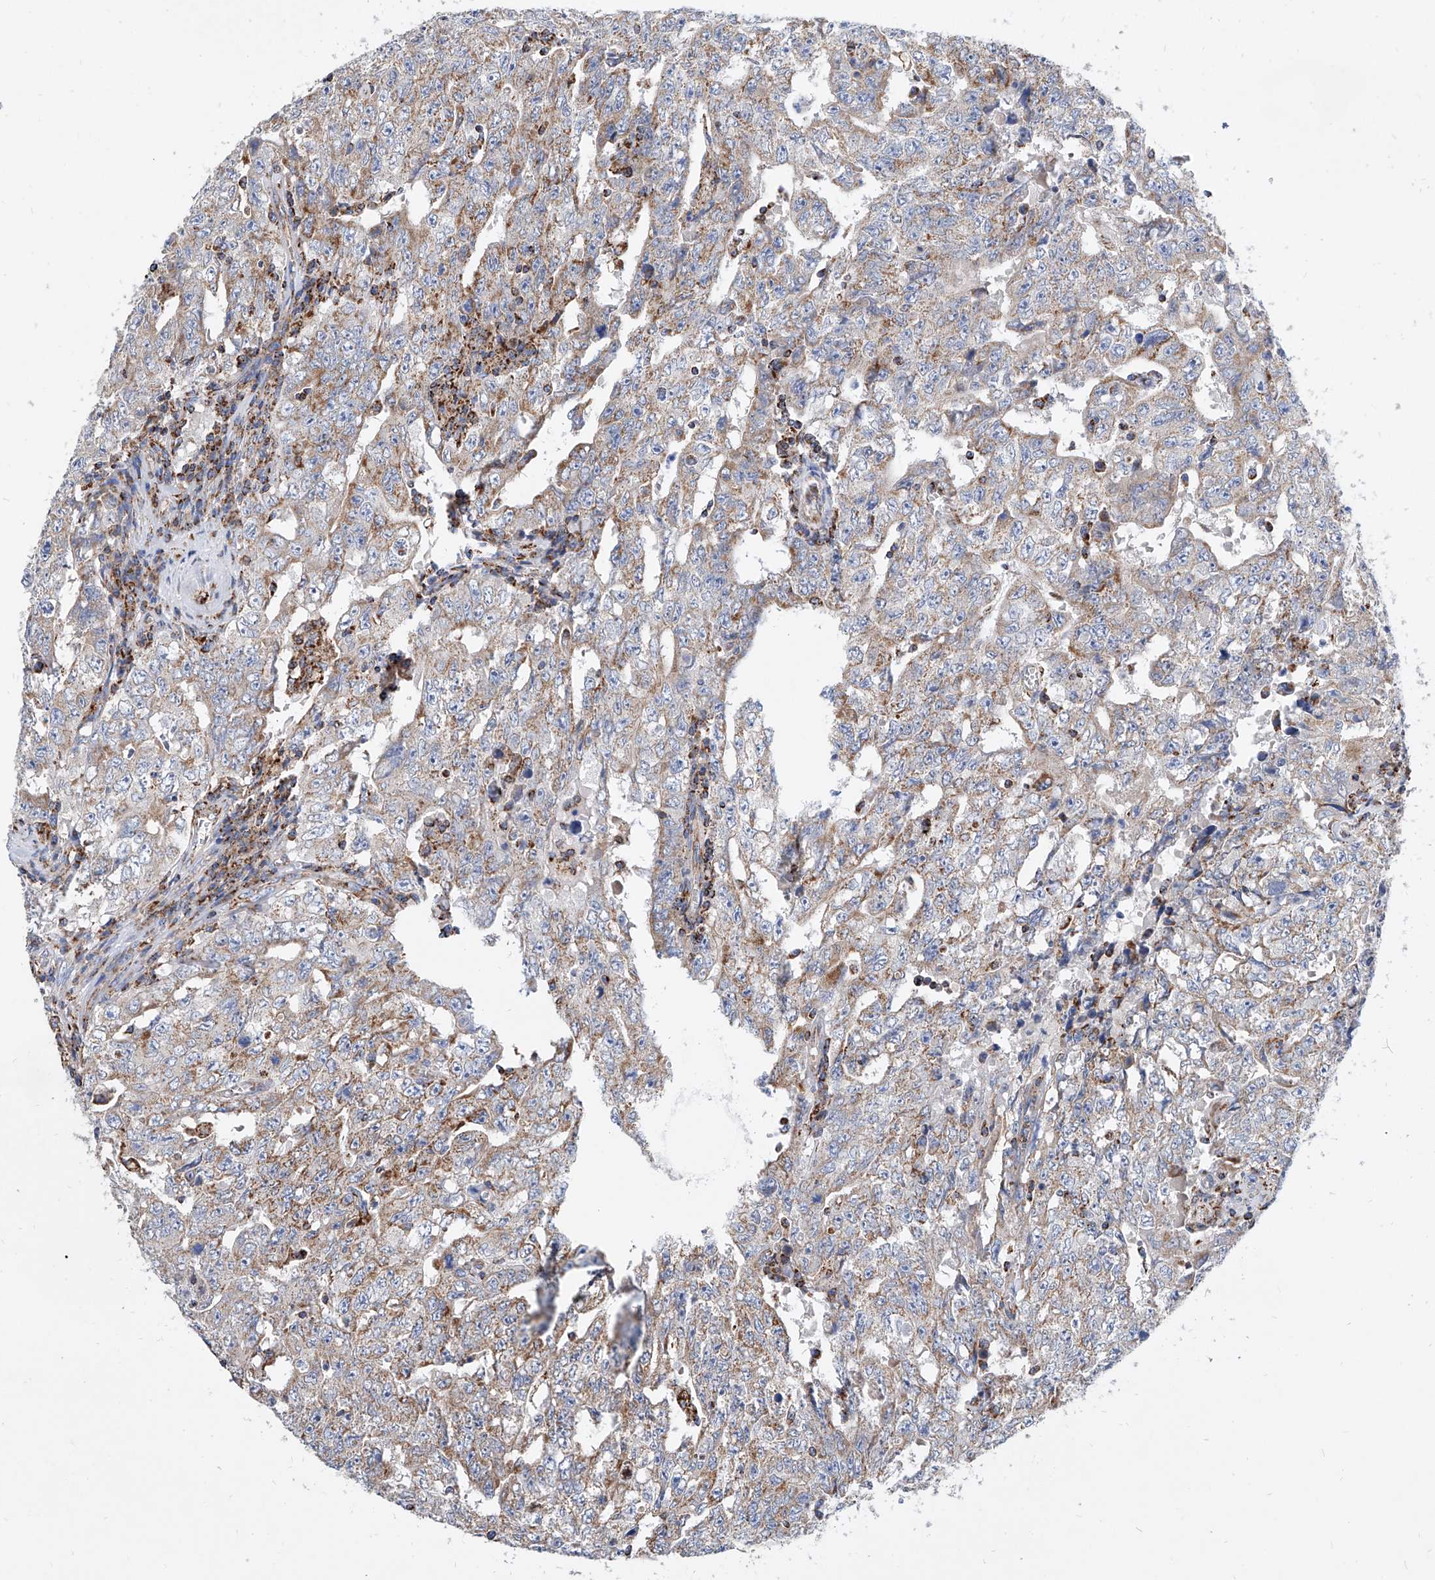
{"staining": {"intensity": "weak", "quantity": ">75%", "location": "cytoplasmic/membranous"}, "tissue": "testis cancer", "cell_type": "Tumor cells", "image_type": "cancer", "snomed": [{"axis": "morphology", "description": "Carcinoma, Embryonal, NOS"}, {"axis": "topography", "description": "Testis"}], "caption": "Immunohistochemistry staining of testis cancer, which exhibits low levels of weak cytoplasmic/membranous positivity in about >75% of tumor cells indicating weak cytoplasmic/membranous protein staining. The staining was performed using DAB (brown) for protein detection and nuclei were counterstained in hematoxylin (blue).", "gene": "CPNE5", "patient": {"sex": "male", "age": 26}}